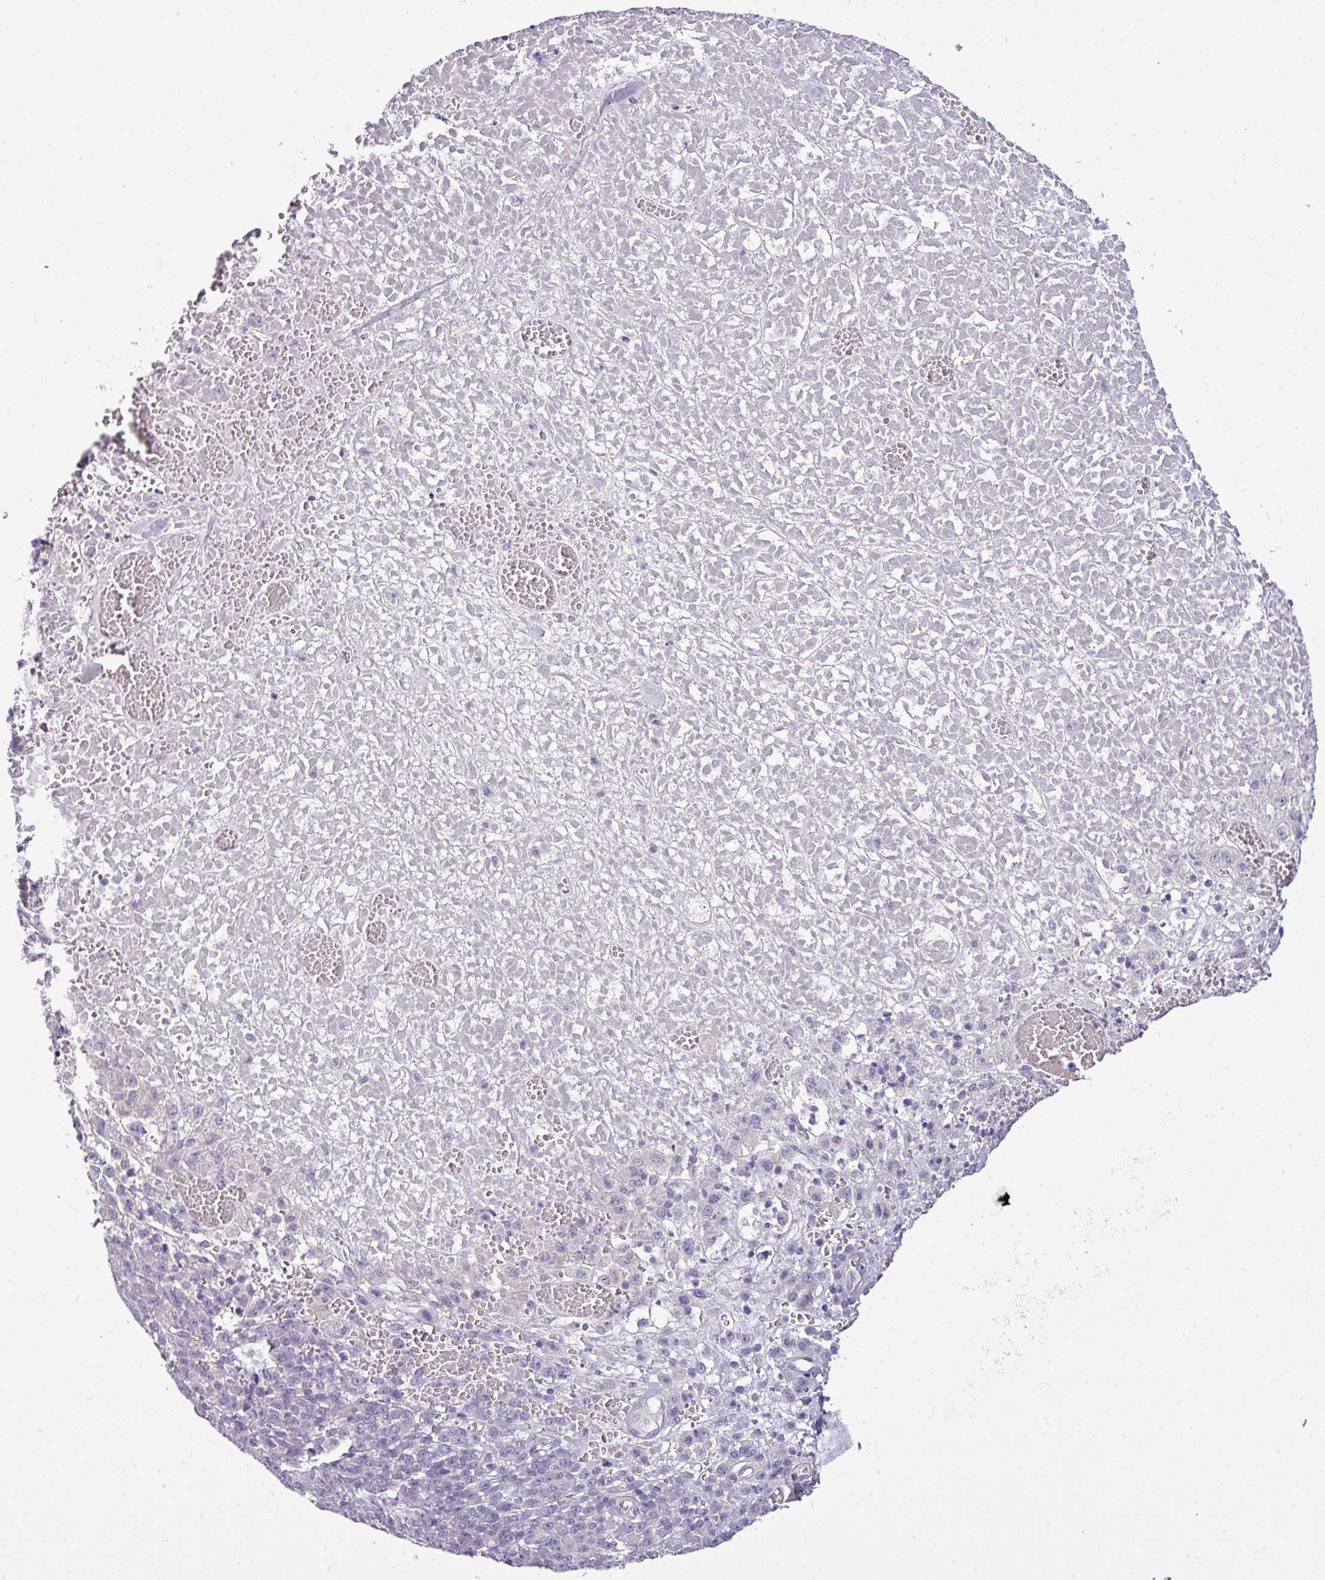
{"staining": {"intensity": "negative", "quantity": "none", "location": "none"}, "tissue": "melanoma", "cell_type": "Tumor cells", "image_type": "cancer", "snomed": [{"axis": "morphology", "description": "Normal tissue, NOS"}, {"axis": "morphology", "description": "Malignant melanoma, NOS"}, {"axis": "topography", "description": "Skin"}], "caption": "Tumor cells show no significant expression in malignant melanoma.", "gene": "DNAAF9", "patient": {"sex": "female", "age": 34}}